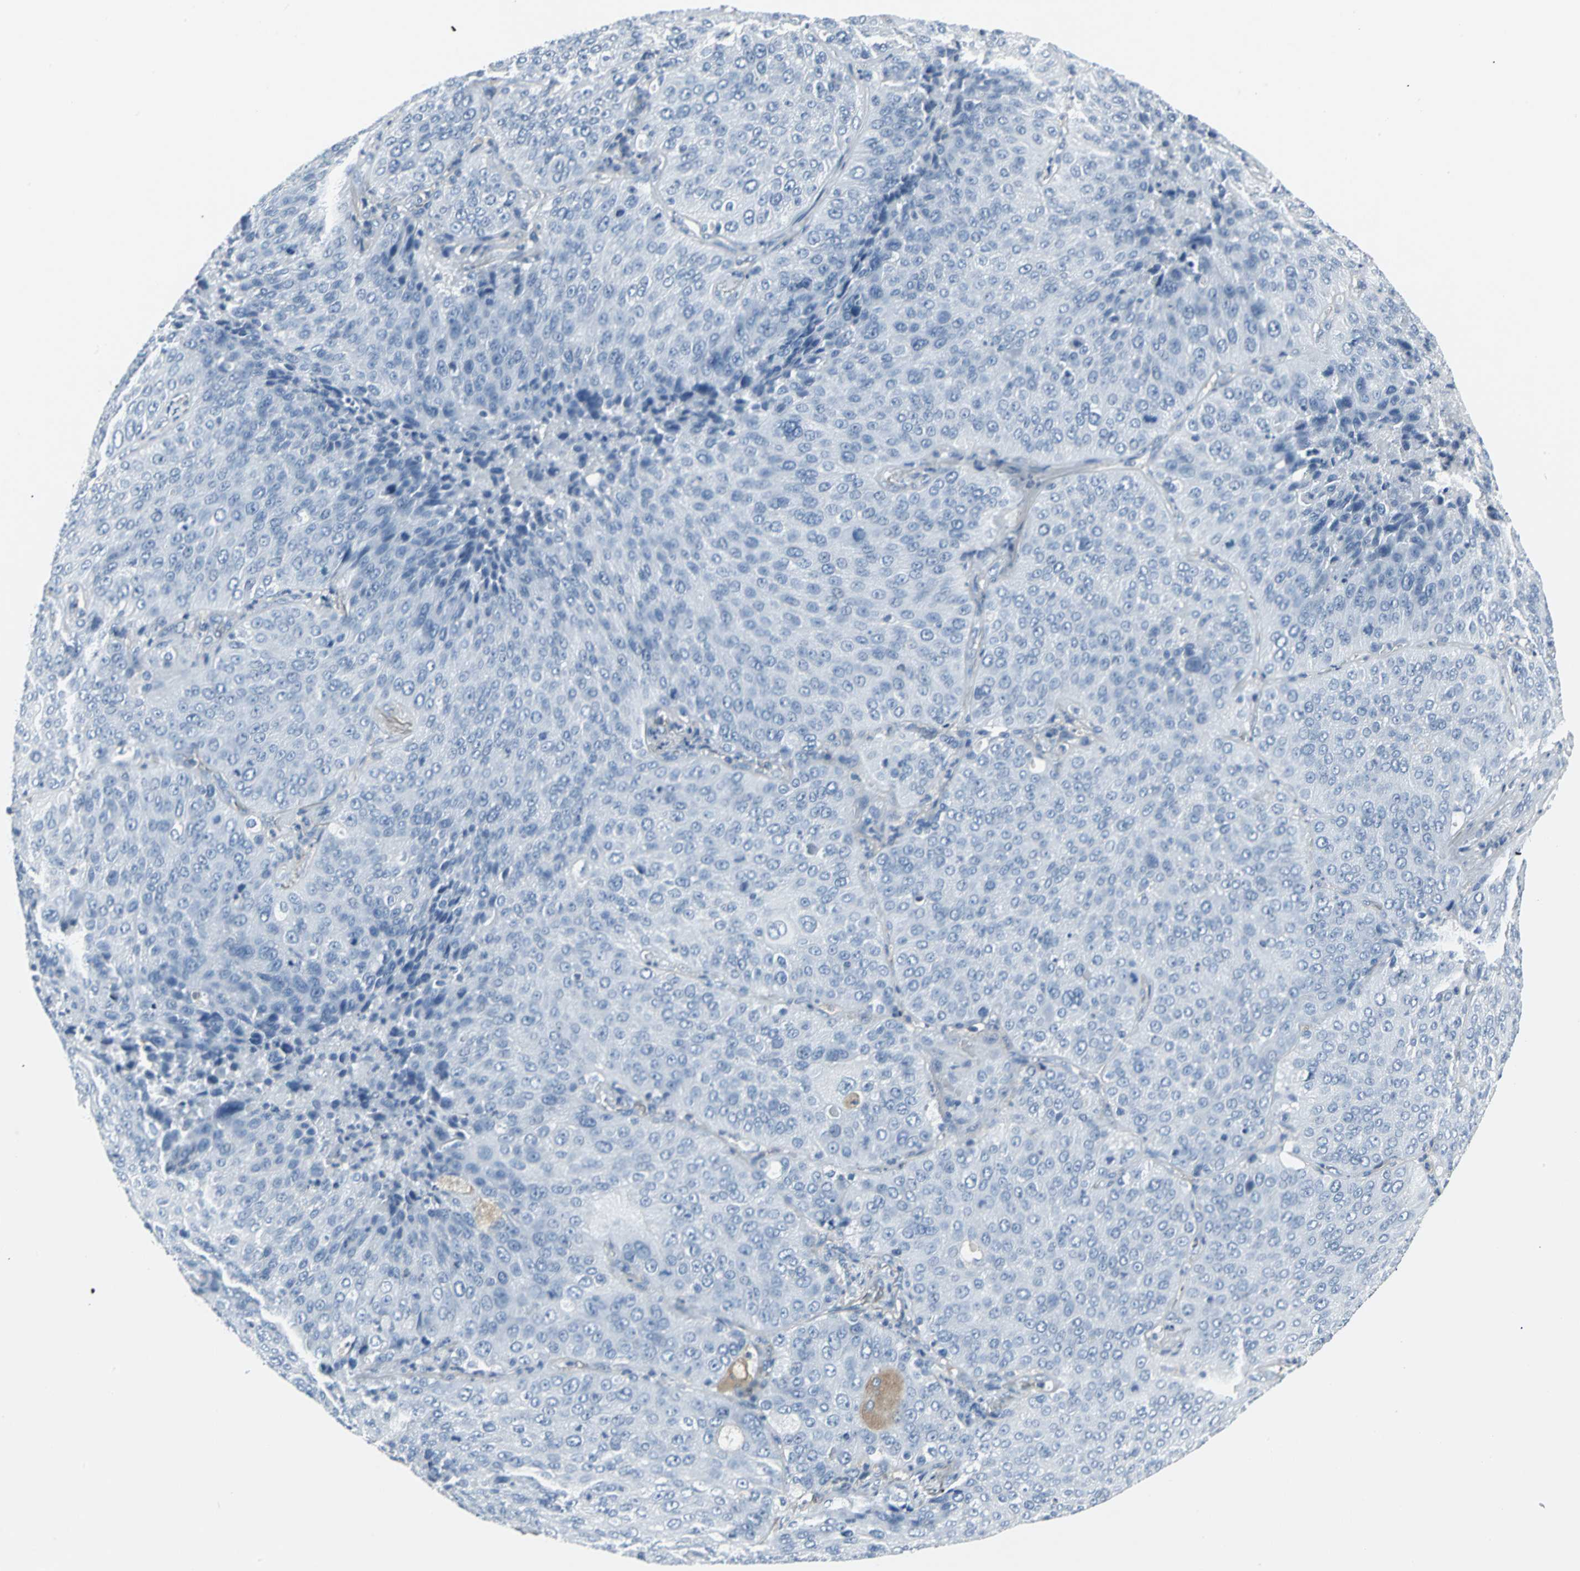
{"staining": {"intensity": "negative", "quantity": "none", "location": "none"}, "tissue": "lung cancer", "cell_type": "Tumor cells", "image_type": "cancer", "snomed": [{"axis": "morphology", "description": "Squamous cell carcinoma, NOS"}, {"axis": "topography", "description": "Lung"}], "caption": "The IHC micrograph has no significant expression in tumor cells of lung cancer tissue. Nuclei are stained in blue.", "gene": "IQGAP2", "patient": {"sex": "male", "age": 54}}